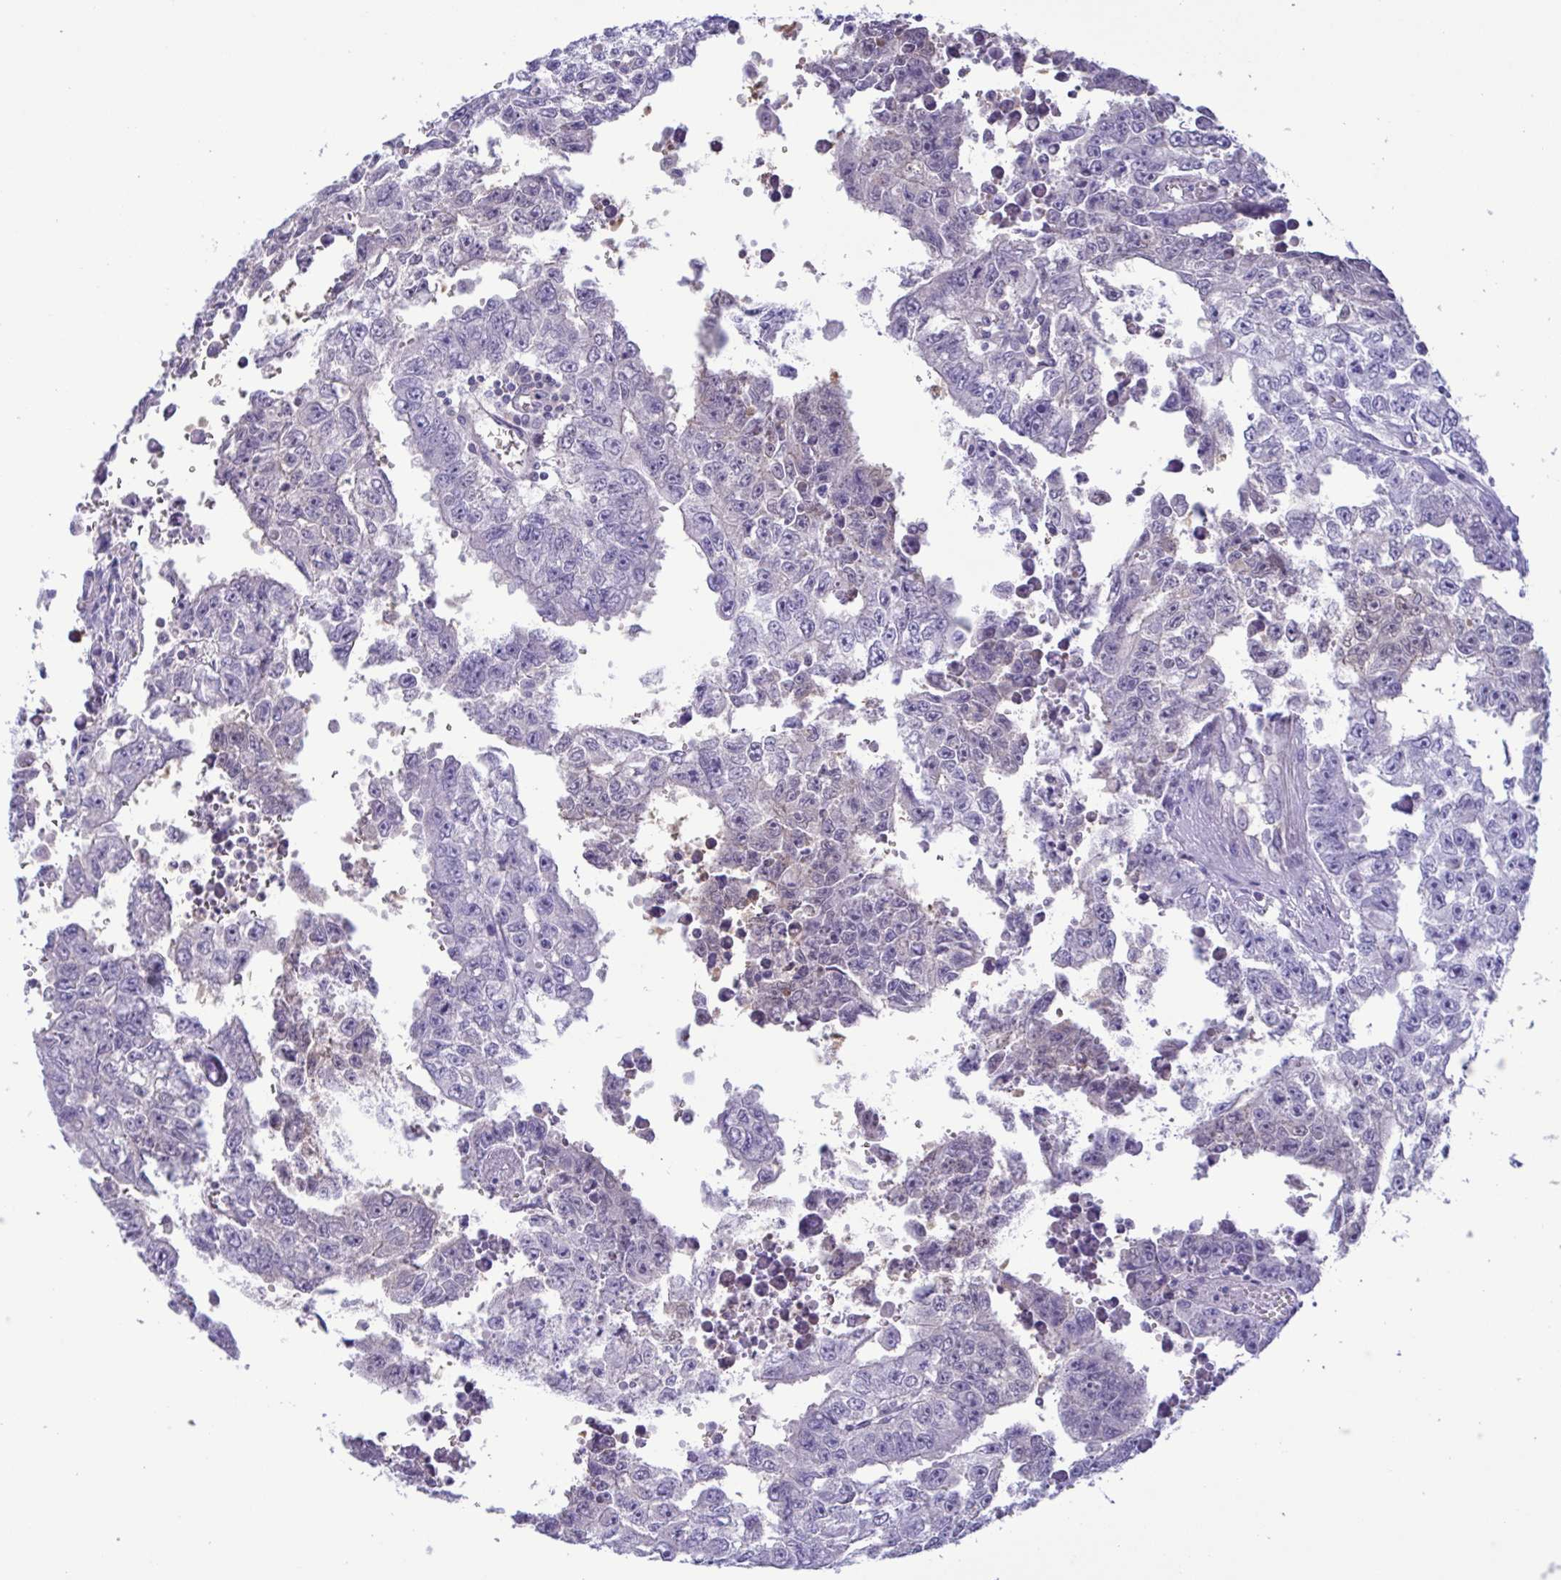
{"staining": {"intensity": "negative", "quantity": "none", "location": "none"}, "tissue": "testis cancer", "cell_type": "Tumor cells", "image_type": "cancer", "snomed": [{"axis": "morphology", "description": "Carcinoma, Embryonal, NOS"}, {"axis": "morphology", "description": "Teratoma, malignant, NOS"}, {"axis": "topography", "description": "Testis"}], "caption": "The immunohistochemistry (IHC) photomicrograph has no significant staining in tumor cells of teratoma (malignant) (testis) tissue.", "gene": "LDHC", "patient": {"sex": "male", "age": 24}}